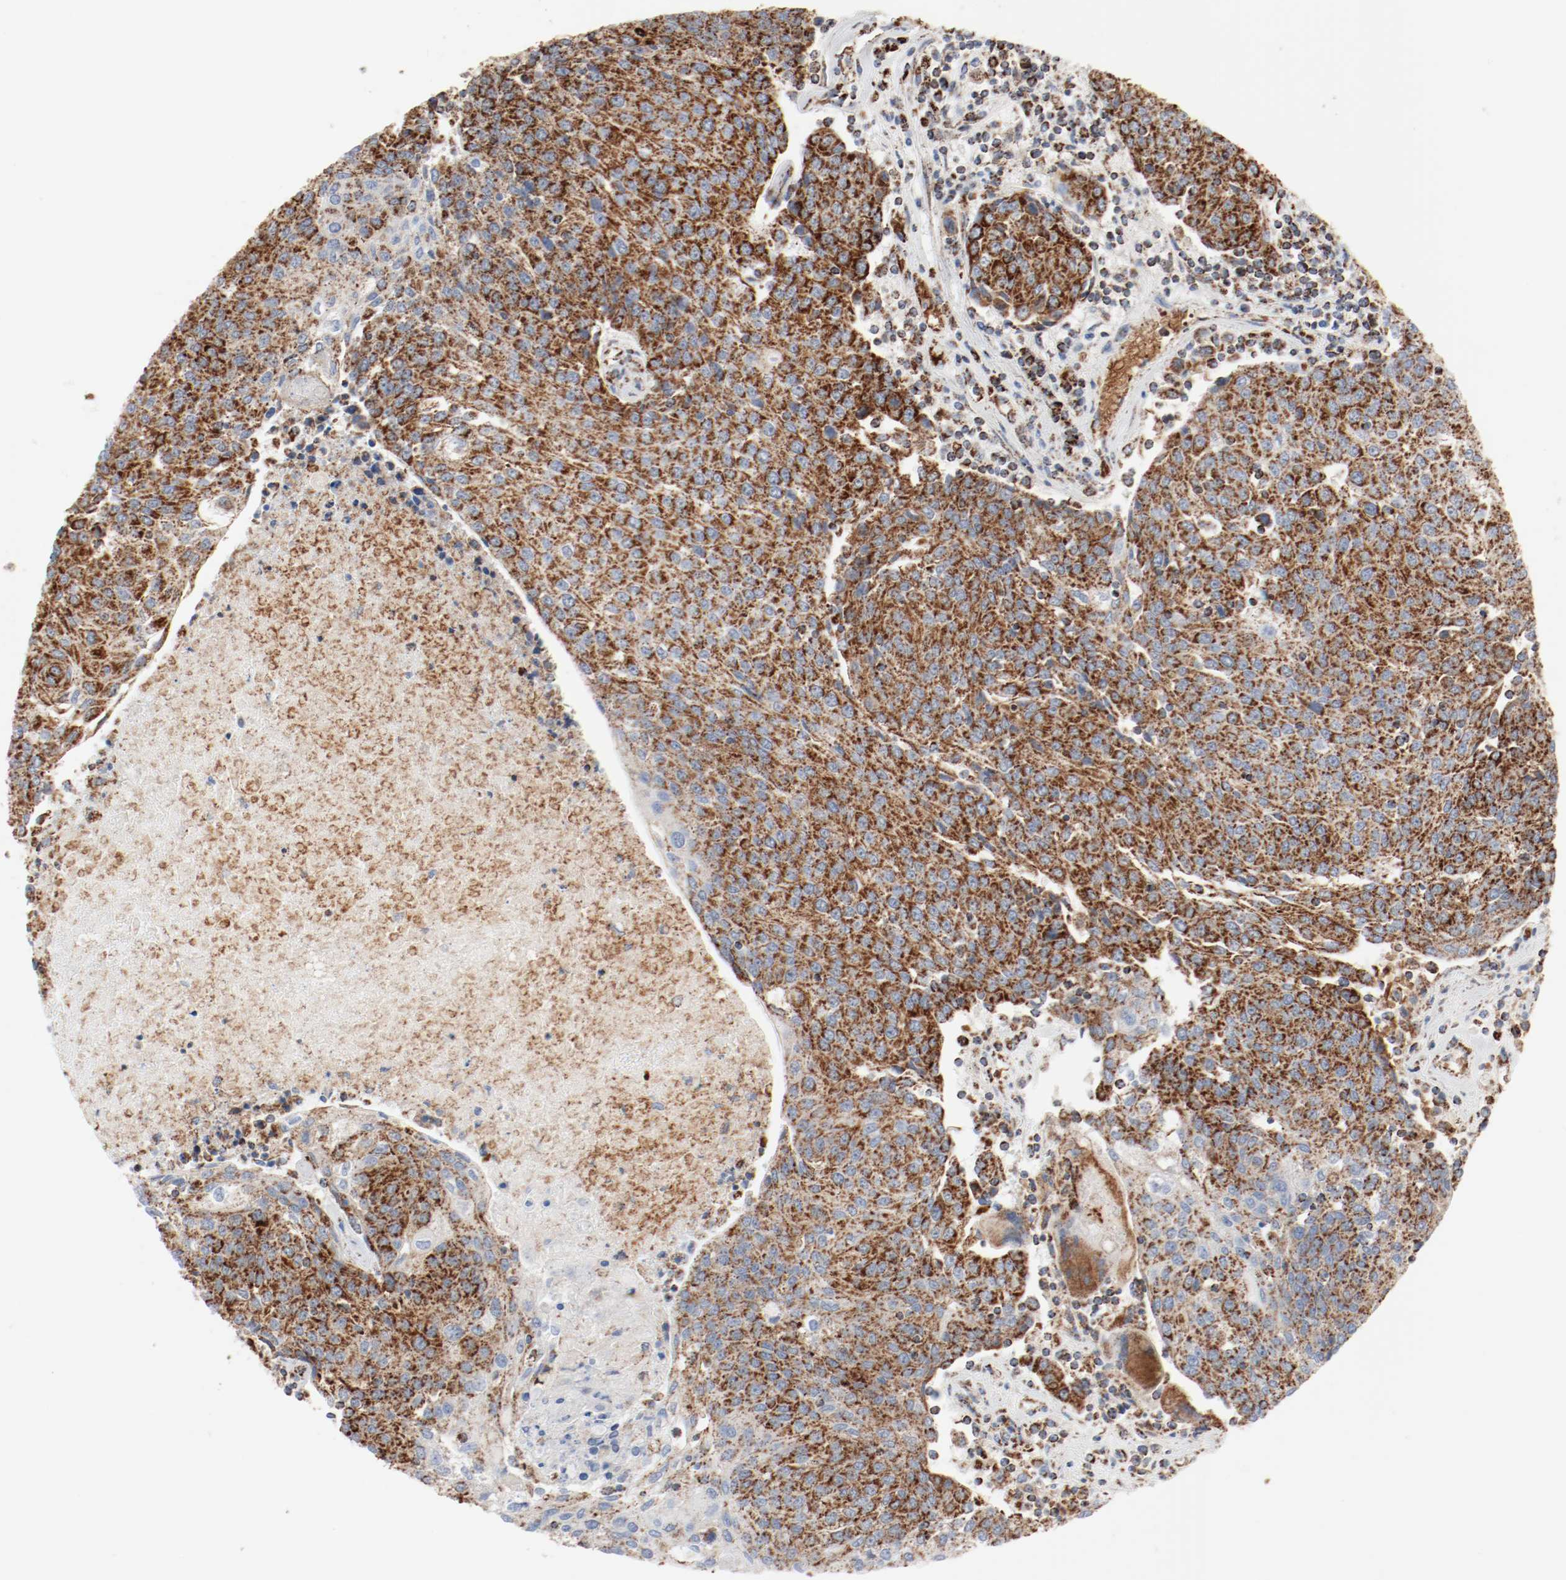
{"staining": {"intensity": "strong", "quantity": ">75%", "location": "cytoplasmic/membranous"}, "tissue": "urothelial cancer", "cell_type": "Tumor cells", "image_type": "cancer", "snomed": [{"axis": "morphology", "description": "Urothelial carcinoma, High grade"}, {"axis": "topography", "description": "Urinary bladder"}], "caption": "Immunohistochemical staining of urothelial cancer shows strong cytoplasmic/membranous protein expression in about >75% of tumor cells.", "gene": "NDUFB8", "patient": {"sex": "female", "age": 85}}